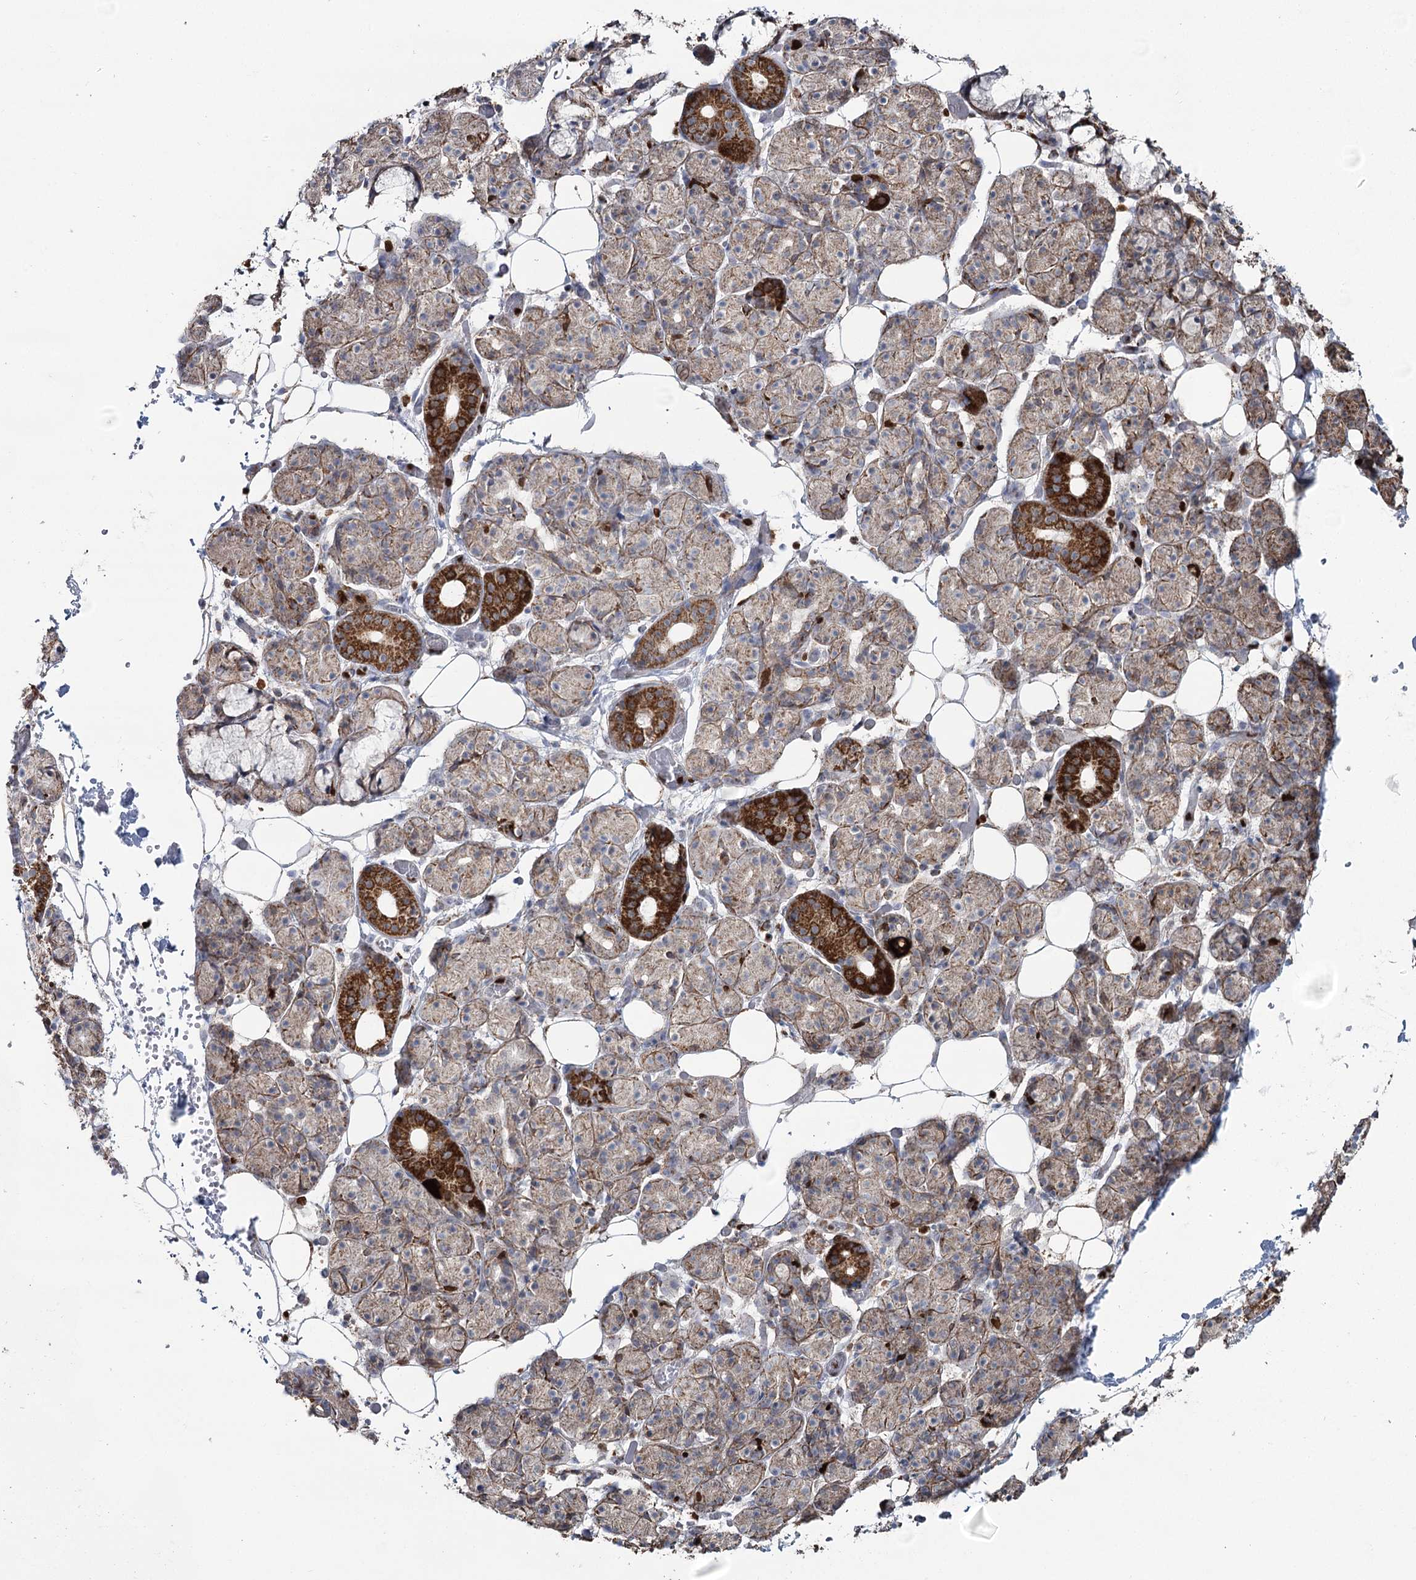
{"staining": {"intensity": "strong", "quantity": "25%-75%", "location": "cytoplasmic/membranous"}, "tissue": "salivary gland", "cell_type": "Glandular cells", "image_type": "normal", "snomed": [{"axis": "morphology", "description": "Normal tissue, NOS"}, {"axis": "topography", "description": "Salivary gland"}], "caption": "High-magnification brightfield microscopy of unremarkable salivary gland stained with DAB (3,3'-diaminobenzidine) (brown) and counterstained with hematoxylin (blue). glandular cells exhibit strong cytoplasmic/membranous positivity is seen in about25%-75% of cells.", "gene": "PDHX", "patient": {"sex": "male", "age": 63}}